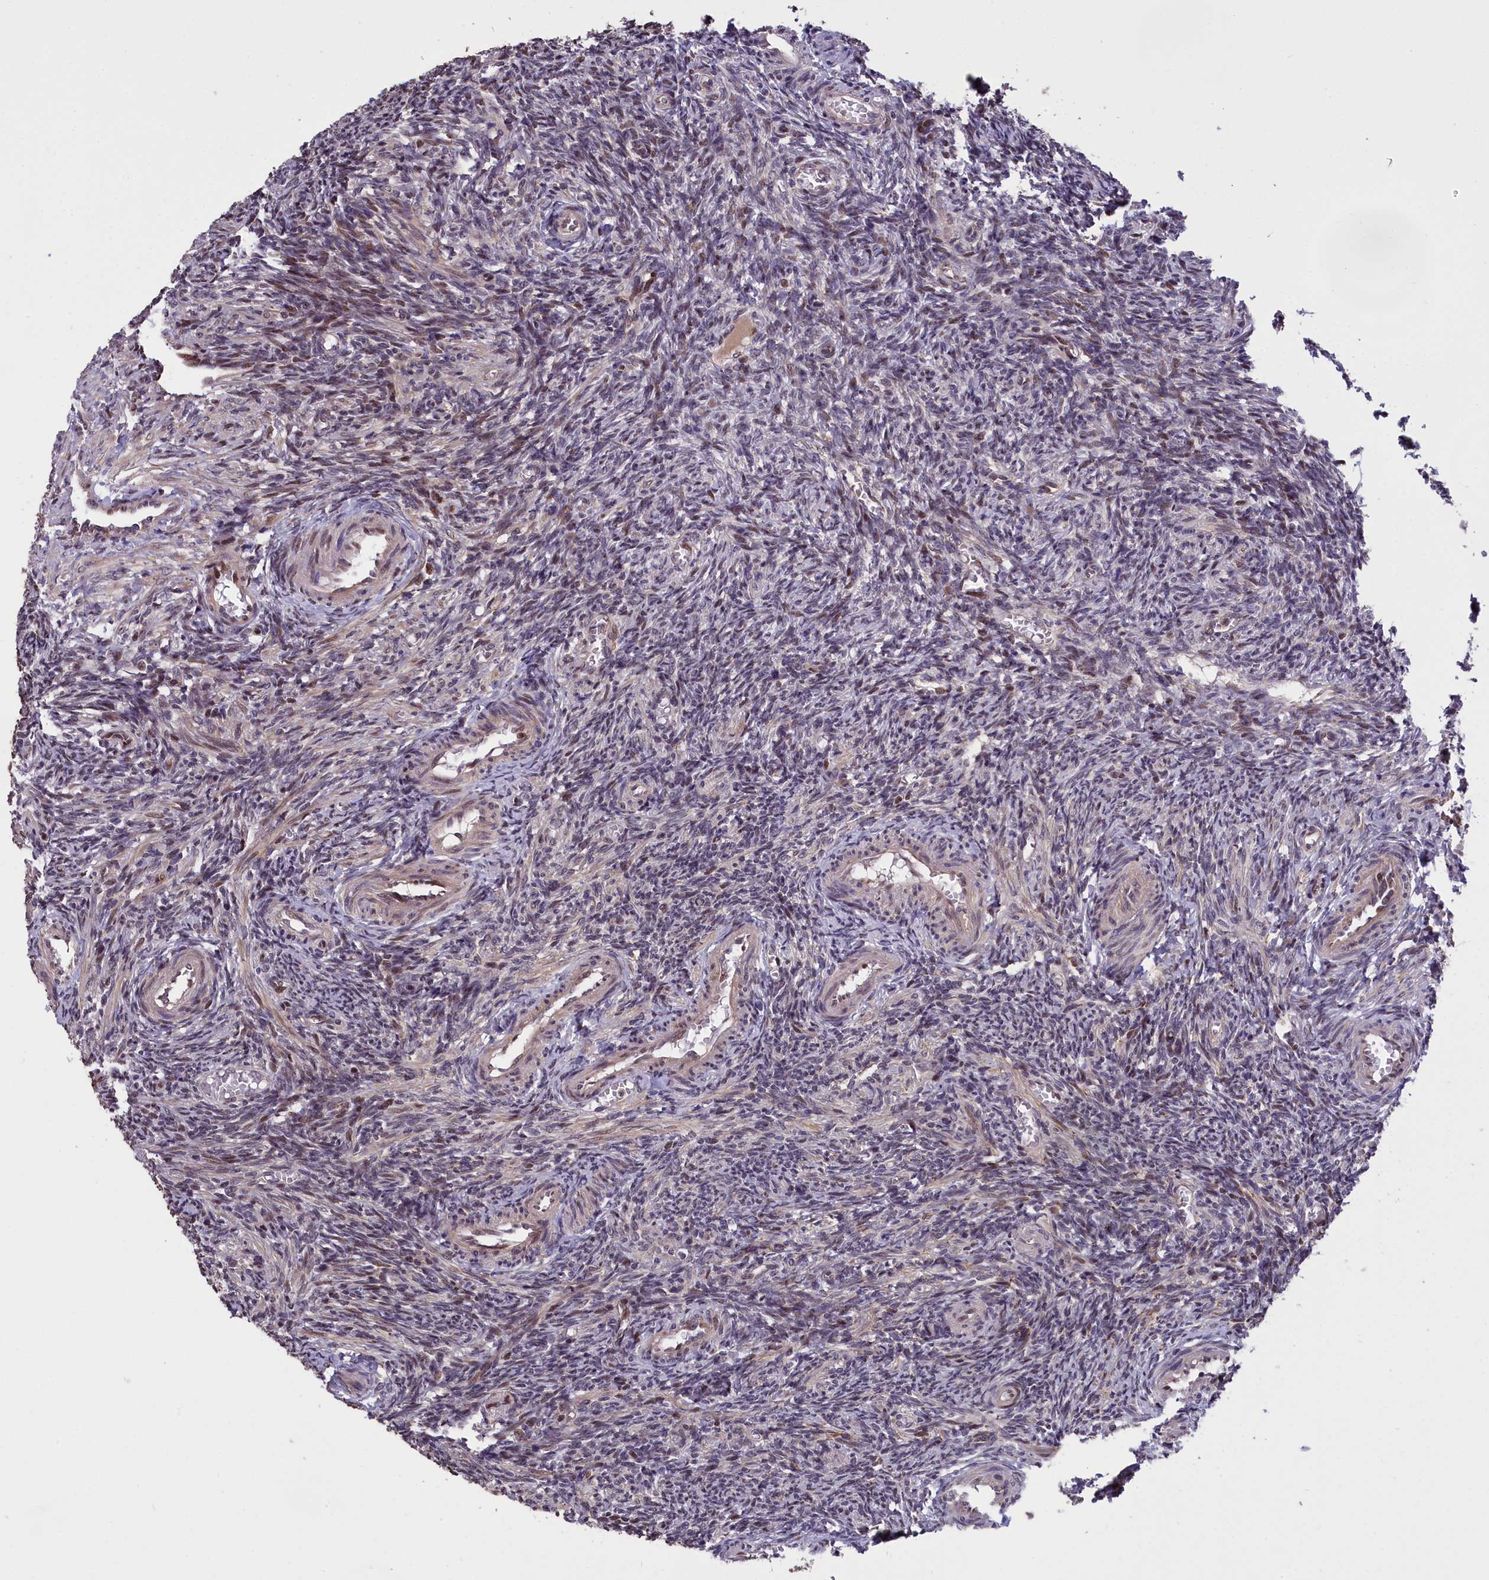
{"staining": {"intensity": "weak", "quantity": "<25%", "location": "nuclear"}, "tissue": "ovary", "cell_type": "Ovarian stroma cells", "image_type": "normal", "snomed": [{"axis": "morphology", "description": "Normal tissue, NOS"}, {"axis": "topography", "description": "Ovary"}], "caption": "High magnification brightfield microscopy of benign ovary stained with DAB (3,3'-diaminobenzidine) (brown) and counterstained with hematoxylin (blue): ovarian stroma cells show no significant staining. (Brightfield microscopy of DAB IHC at high magnification).", "gene": "RELB", "patient": {"sex": "female", "age": 27}}